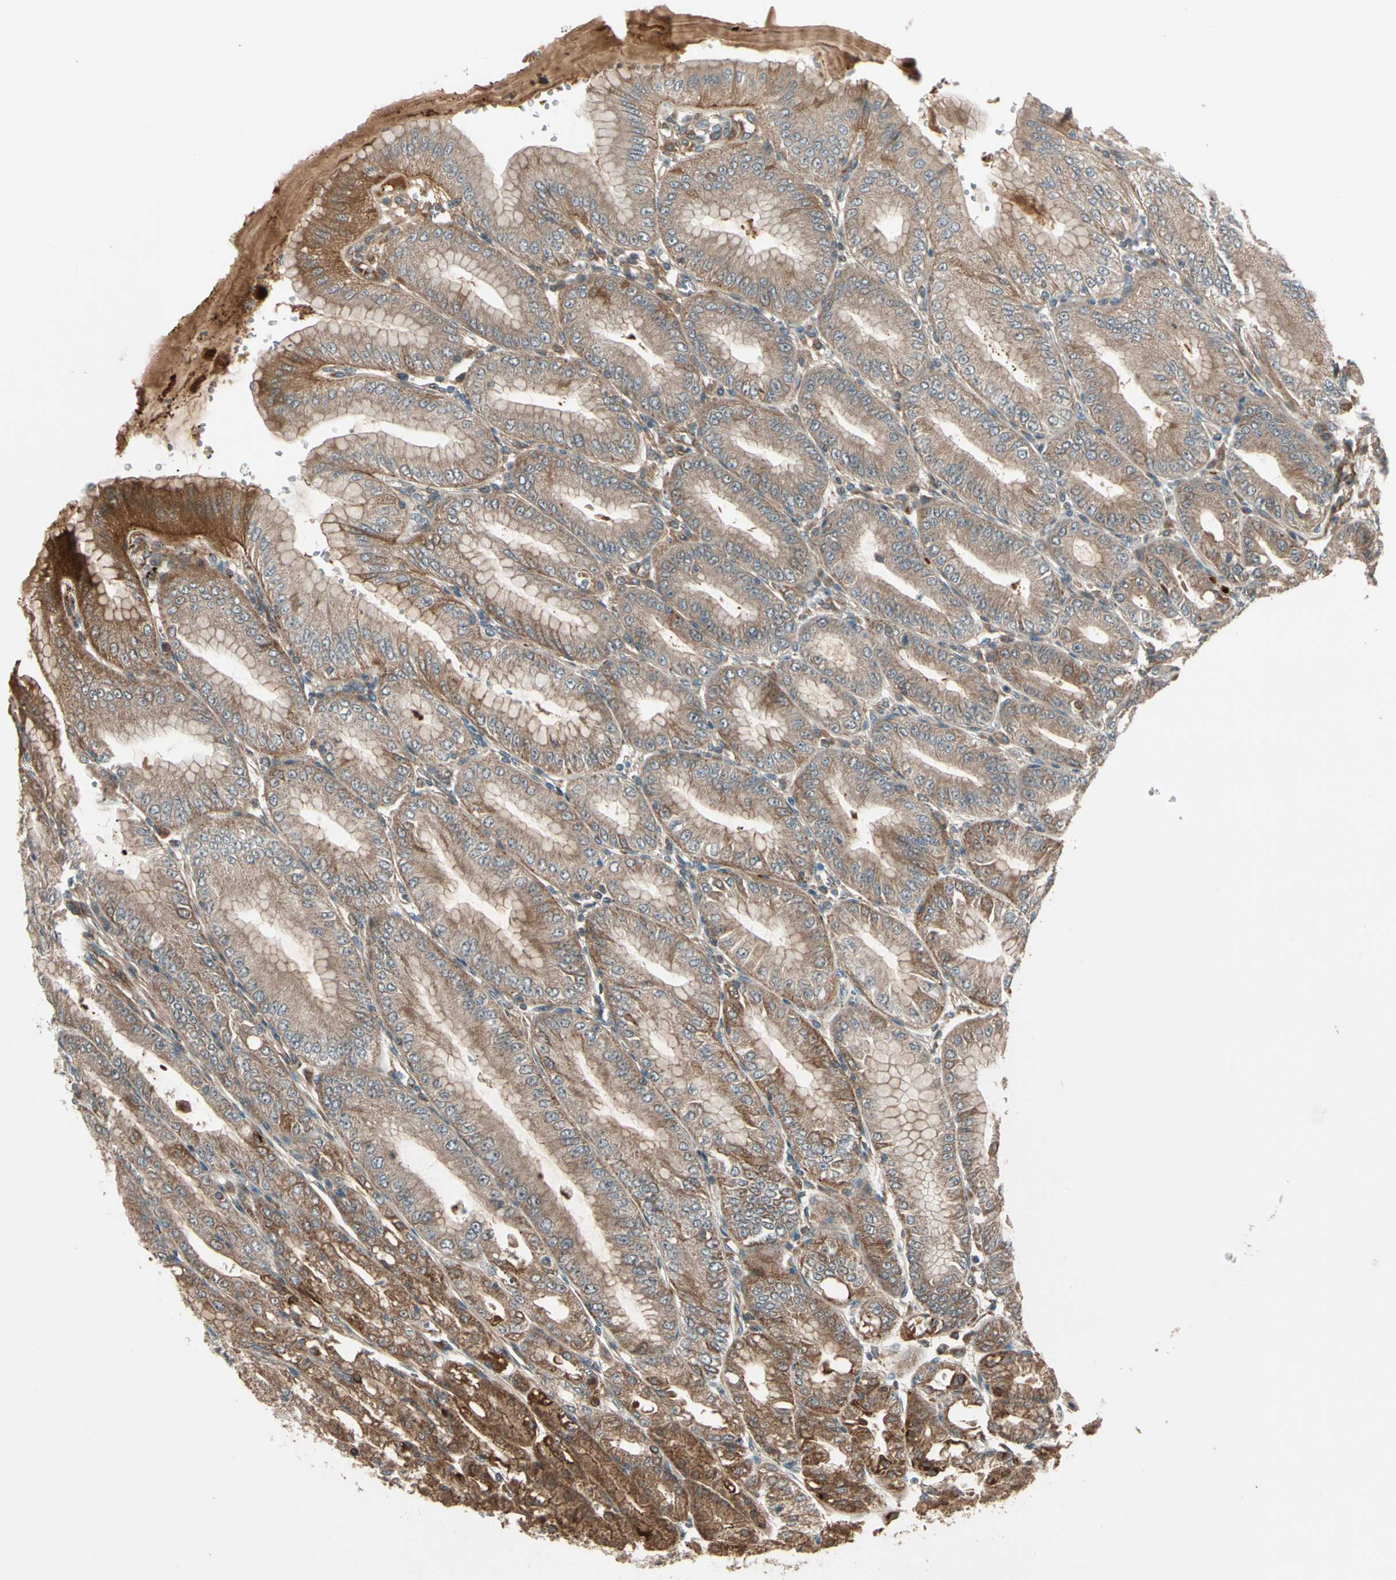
{"staining": {"intensity": "moderate", "quantity": ">75%", "location": "cytoplasmic/membranous"}, "tissue": "stomach", "cell_type": "Glandular cells", "image_type": "normal", "snomed": [{"axis": "morphology", "description": "Normal tissue, NOS"}, {"axis": "topography", "description": "Stomach, lower"}], "caption": "This micrograph exhibits benign stomach stained with immunohistochemistry (IHC) to label a protein in brown. The cytoplasmic/membranous of glandular cells show moderate positivity for the protein. Nuclei are counter-stained blue.", "gene": "ACVR1C", "patient": {"sex": "male", "age": 71}}